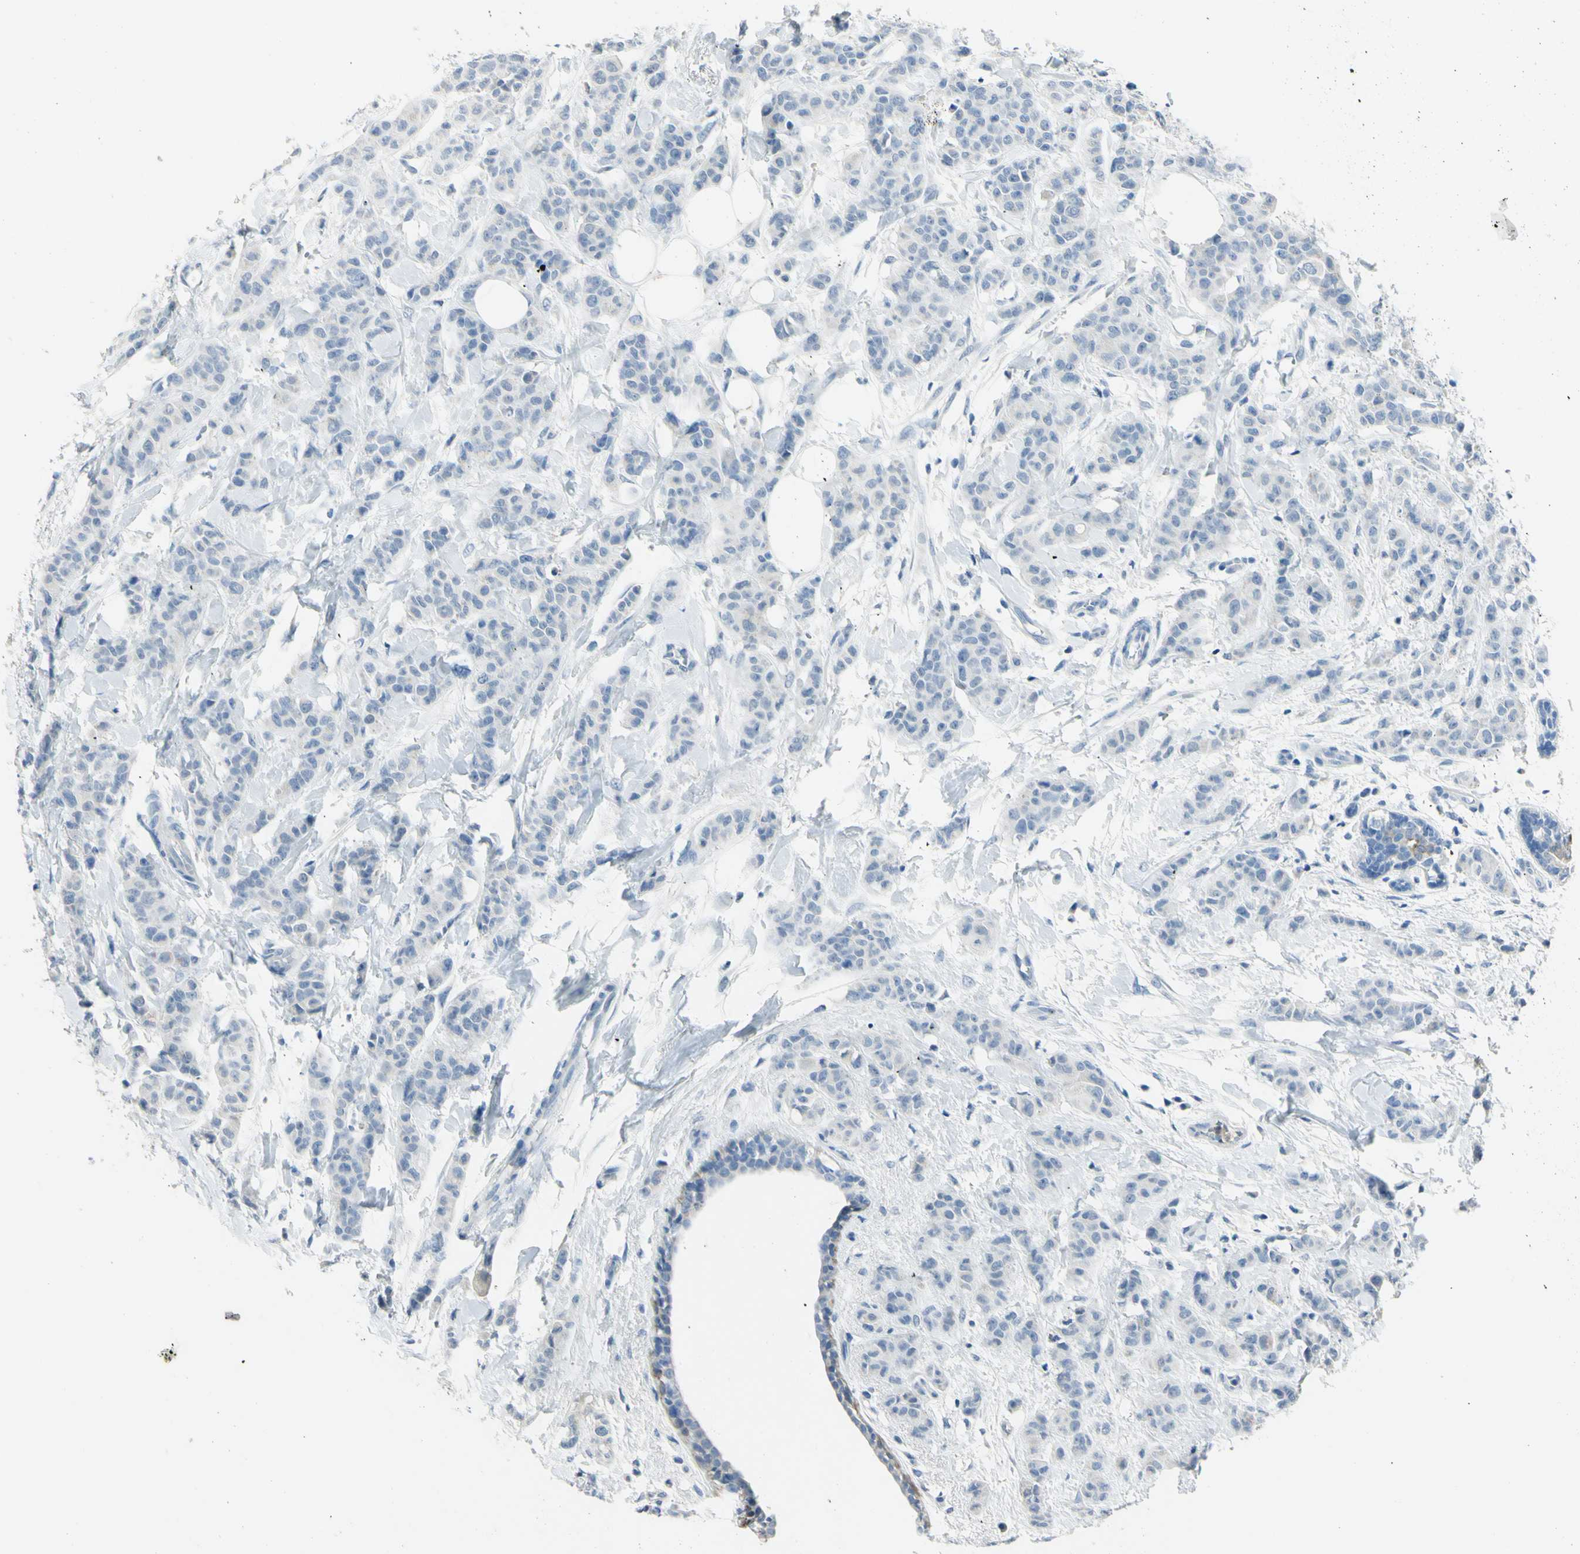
{"staining": {"intensity": "negative", "quantity": "none", "location": "none"}, "tissue": "breast cancer", "cell_type": "Tumor cells", "image_type": "cancer", "snomed": [{"axis": "morphology", "description": "Normal tissue, NOS"}, {"axis": "morphology", "description": "Duct carcinoma"}, {"axis": "topography", "description": "Breast"}], "caption": "High power microscopy image of an immunohistochemistry histopathology image of breast cancer (intraductal carcinoma), revealing no significant expression in tumor cells.", "gene": "ZNF557", "patient": {"sex": "female", "age": 40}}